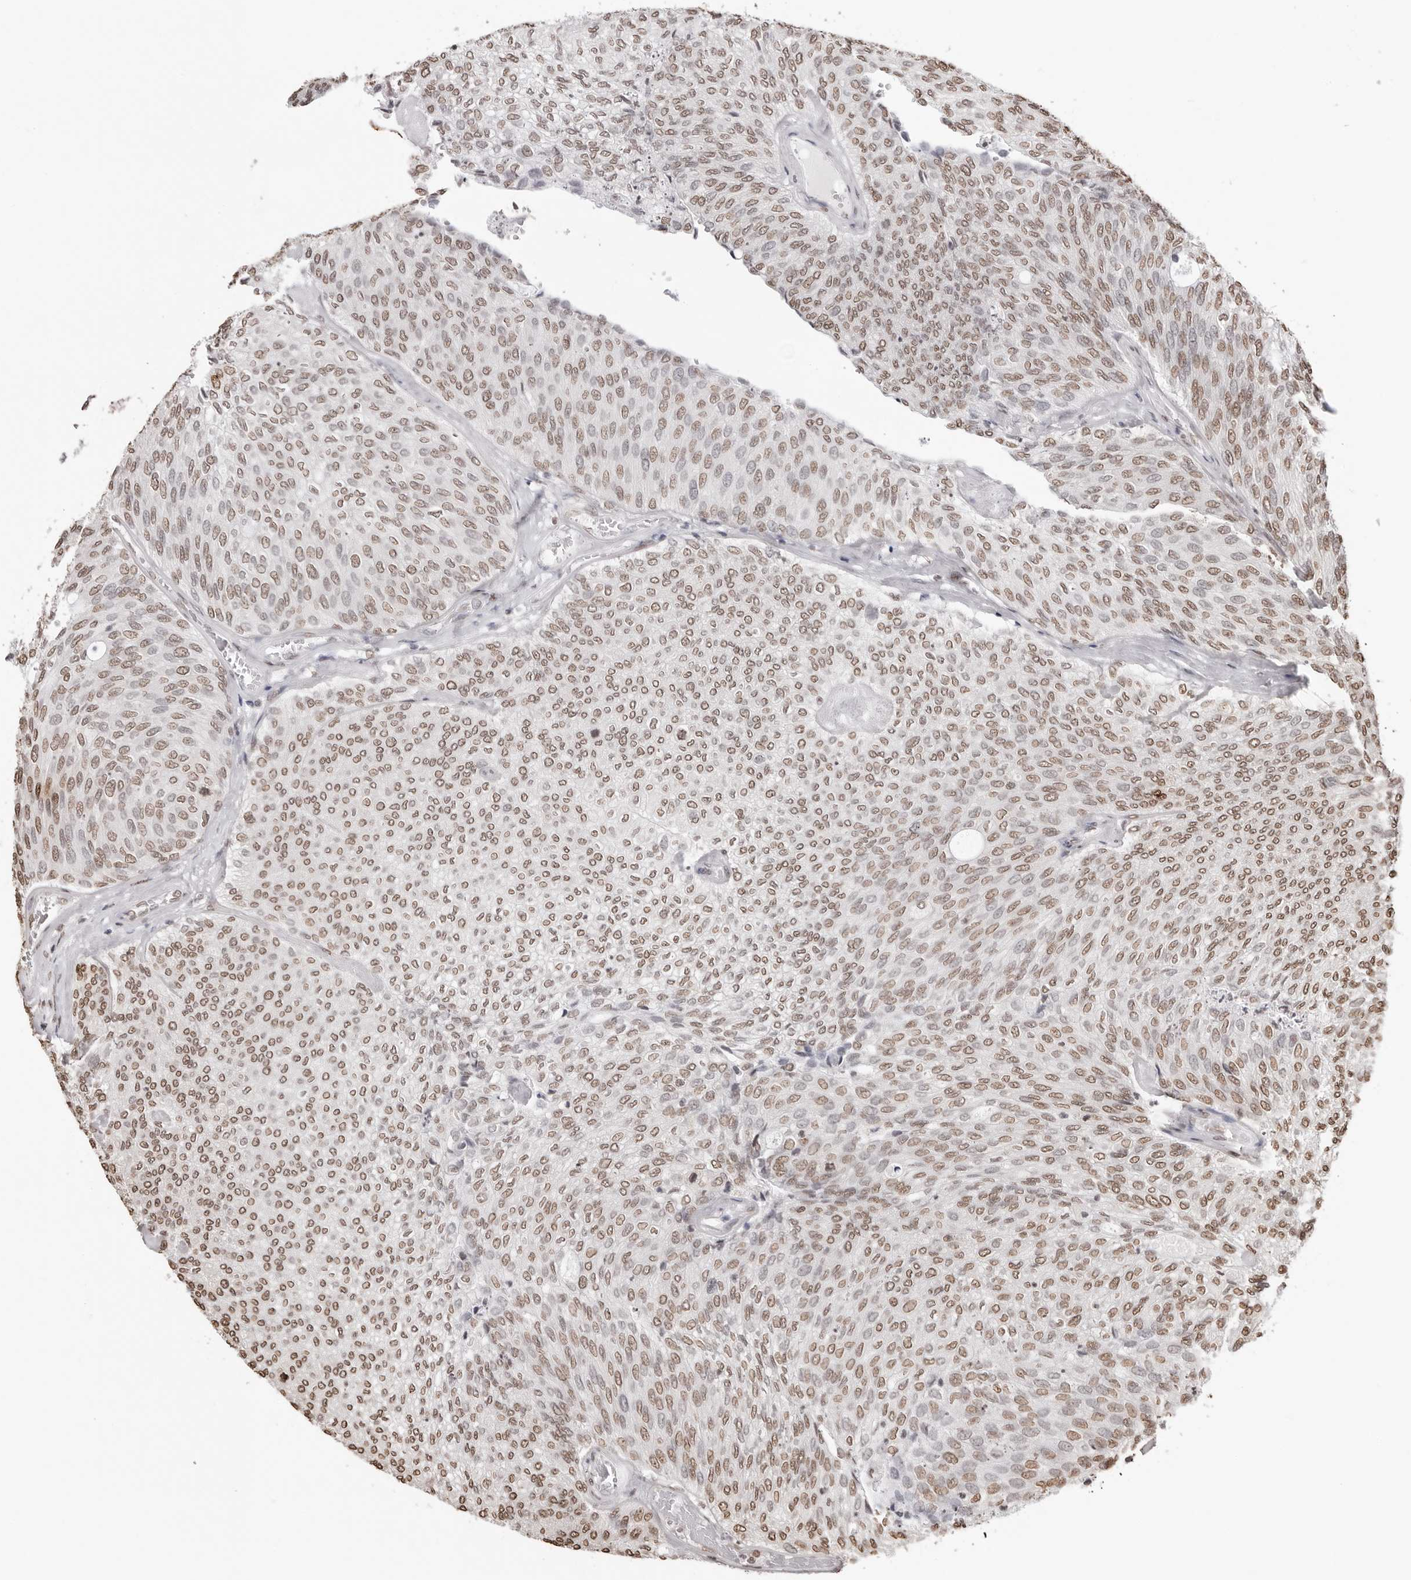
{"staining": {"intensity": "moderate", "quantity": ">75%", "location": "nuclear"}, "tissue": "urothelial cancer", "cell_type": "Tumor cells", "image_type": "cancer", "snomed": [{"axis": "morphology", "description": "Urothelial carcinoma, Low grade"}, {"axis": "topography", "description": "Urinary bladder"}], "caption": "Human urothelial cancer stained with a protein marker reveals moderate staining in tumor cells.", "gene": "OLIG3", "patient": {"sex": "female", "age": 79}}